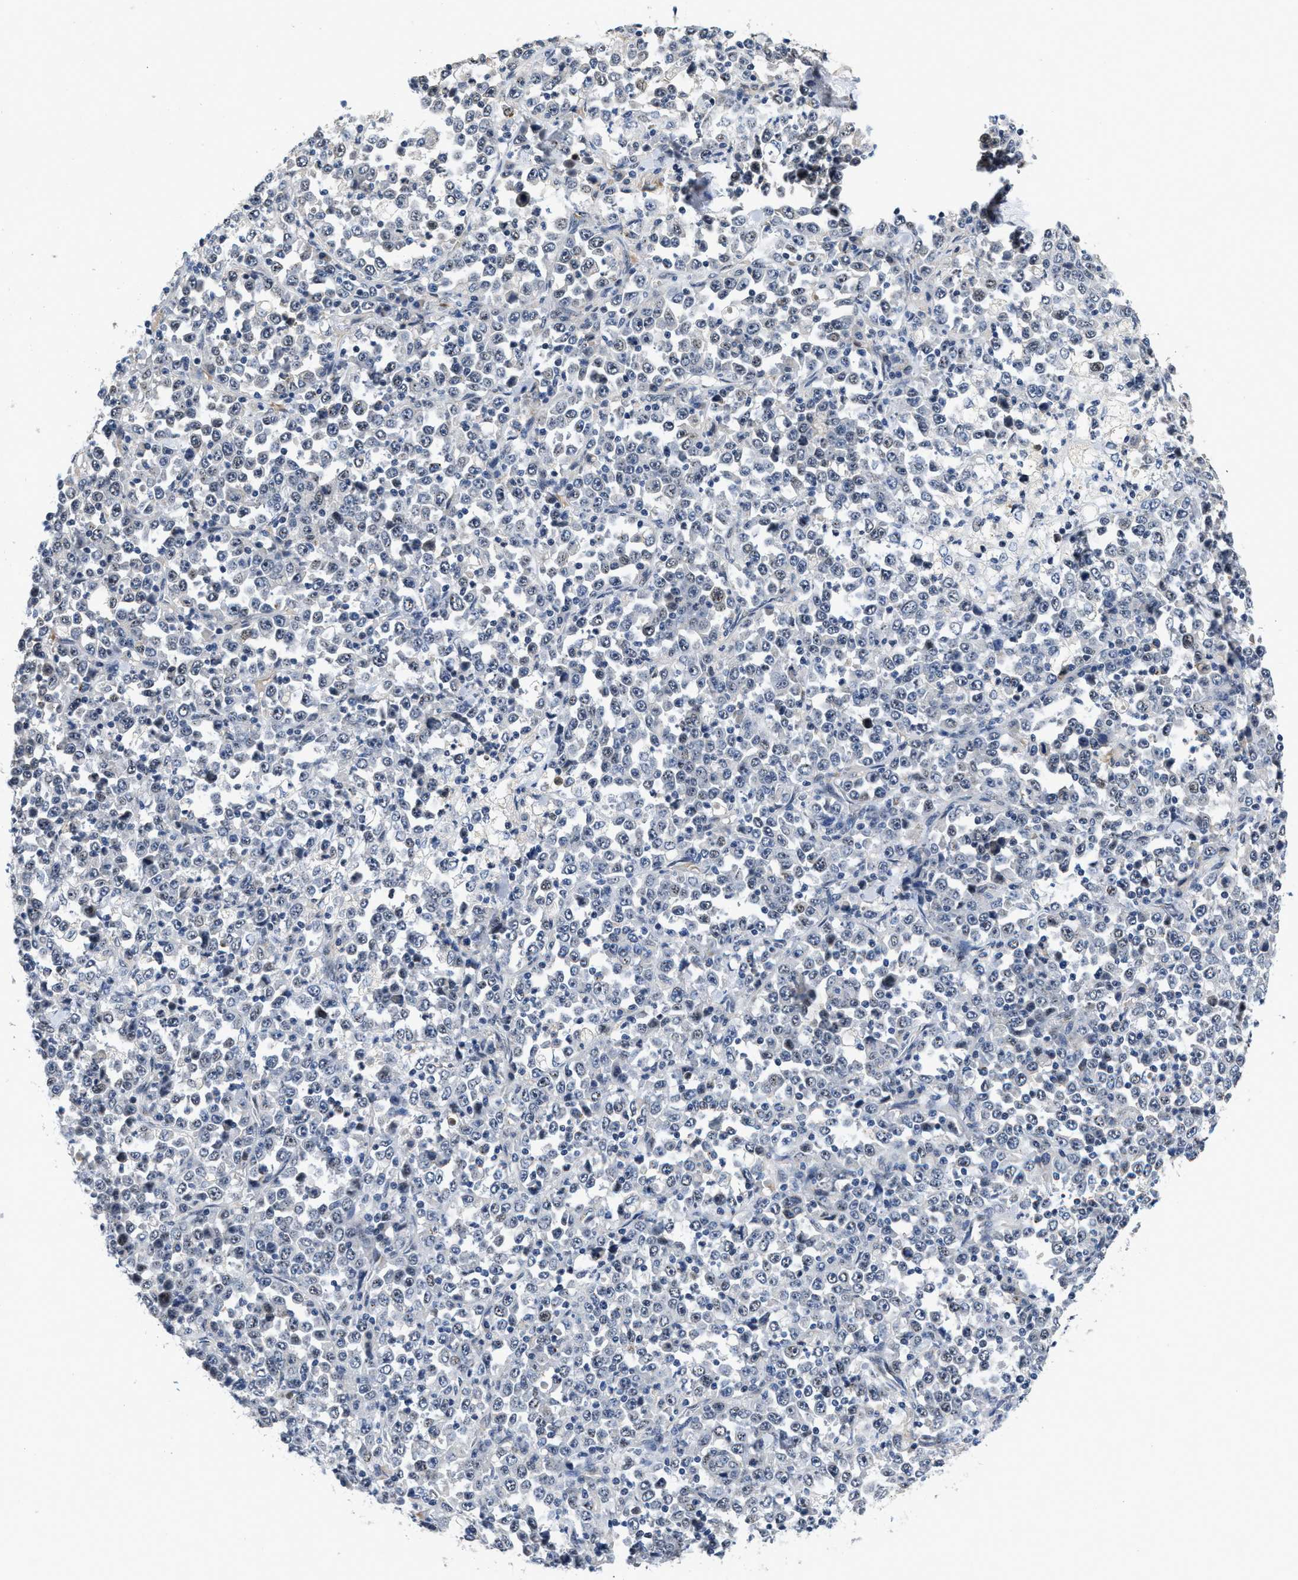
{"staining": {"intensity": "weak", "quantity": "<25%", "location": "nuclear"}, "tissue": "stomach cancer", "cell_type": "Tumor cells", "image_type": "cancer", "snomed": [{"axis": "morphology", "description": "Normal tissue, NOS"}, {"axis": "morphology", "description": "Adenocarcinoma, NOS"}, {"axis": "topography", "description": "Stomach, upper"}, {"axis": "topography", "description": "Stomach"}], "caption": "Immunohistochemistry of stomach cancer demonstrates no staining in tumor cells.", "gene": "VIP", "patient": {"sex": "male", "age": 59}}